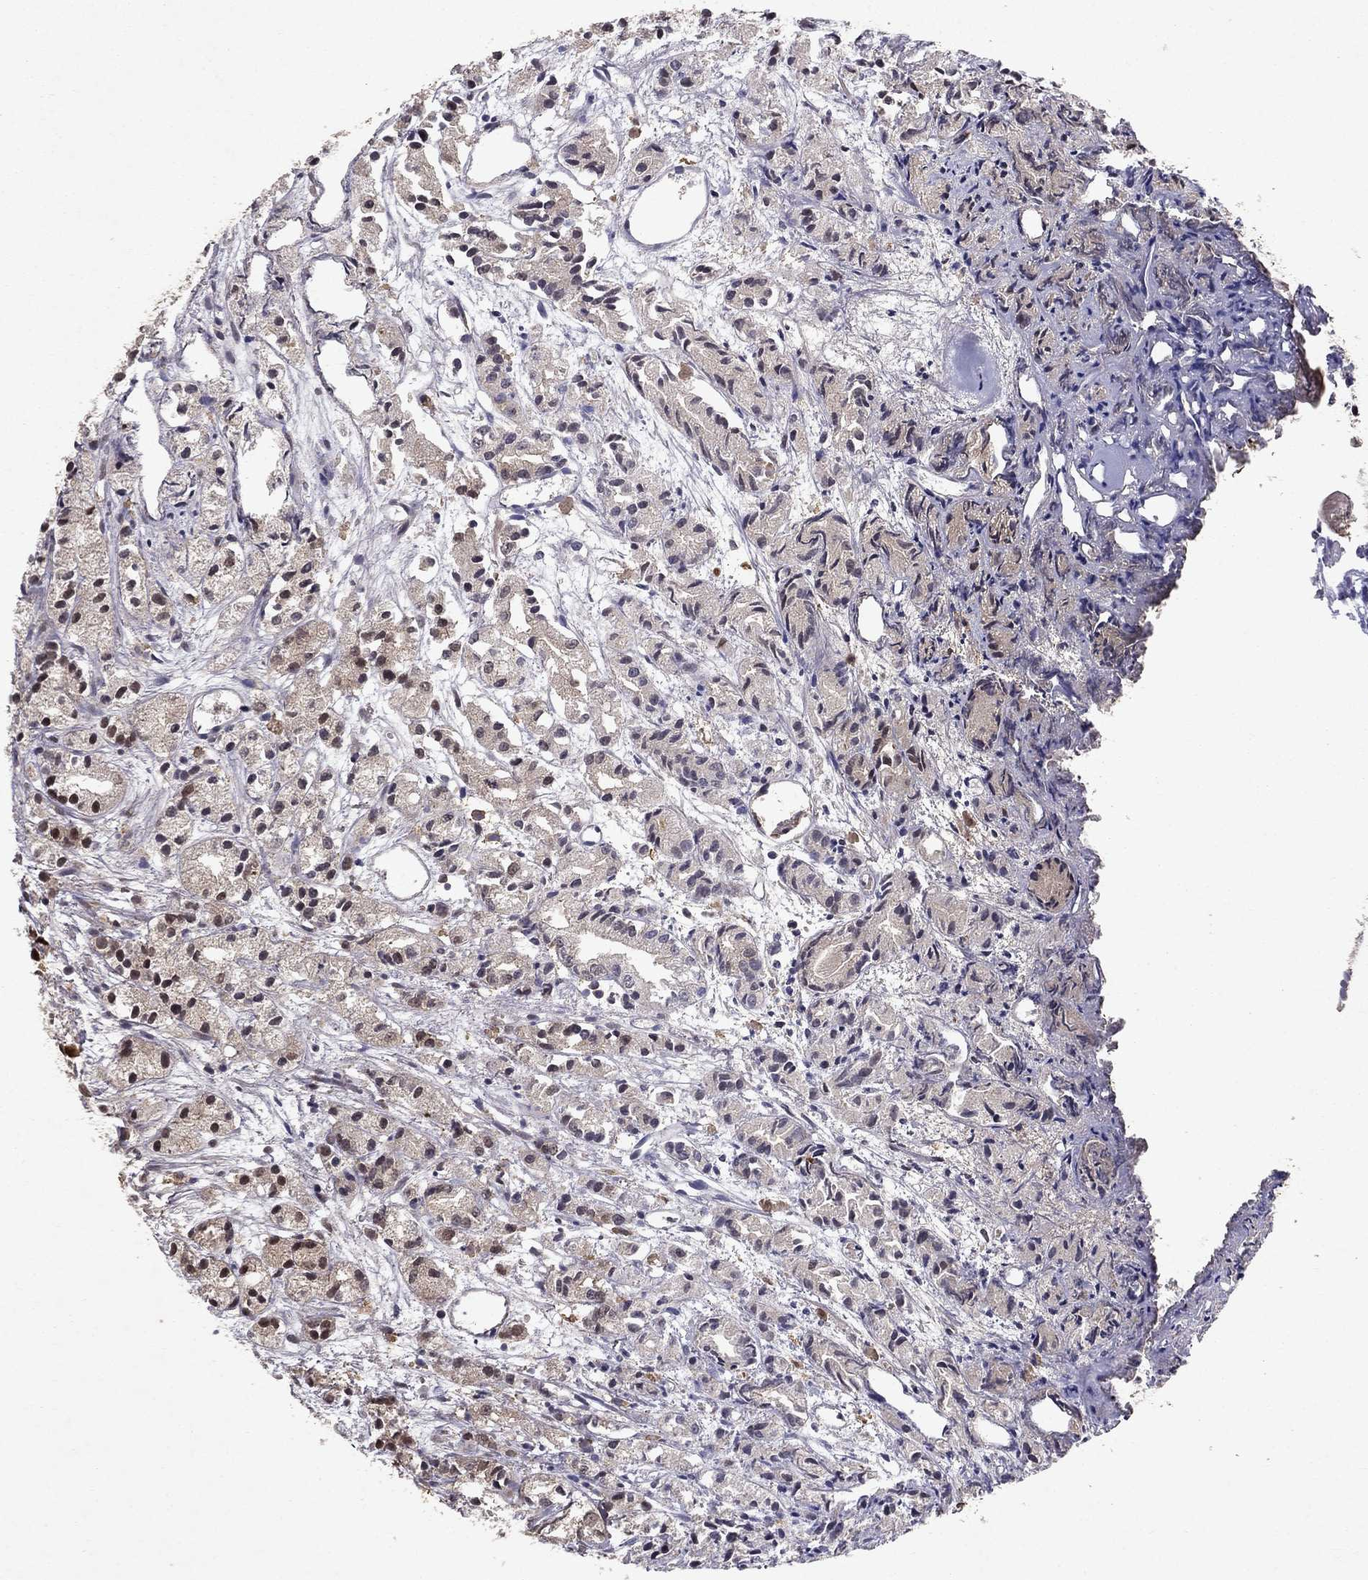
{"staining": {"intensity": "moderate", "quantity": "<25%", "location": "nuclear"}, "tissue": "prostate cancer", "cell_type": "Tumor cells", "image_type": "cancer", "snomed": [{"axis": "morphology", "description": "Adenocarcinoma, Medium grade"}, {"axis": "topography", "description": "Prostate"}], "caption": "This is a histology image of immunohistochemistry (IHC) staining of prostate cancer, which shows moderate positivity in the nuclear of tumor cells.", "gene": "CRTC1", "patient": {"sex": "male", "age": 74}}